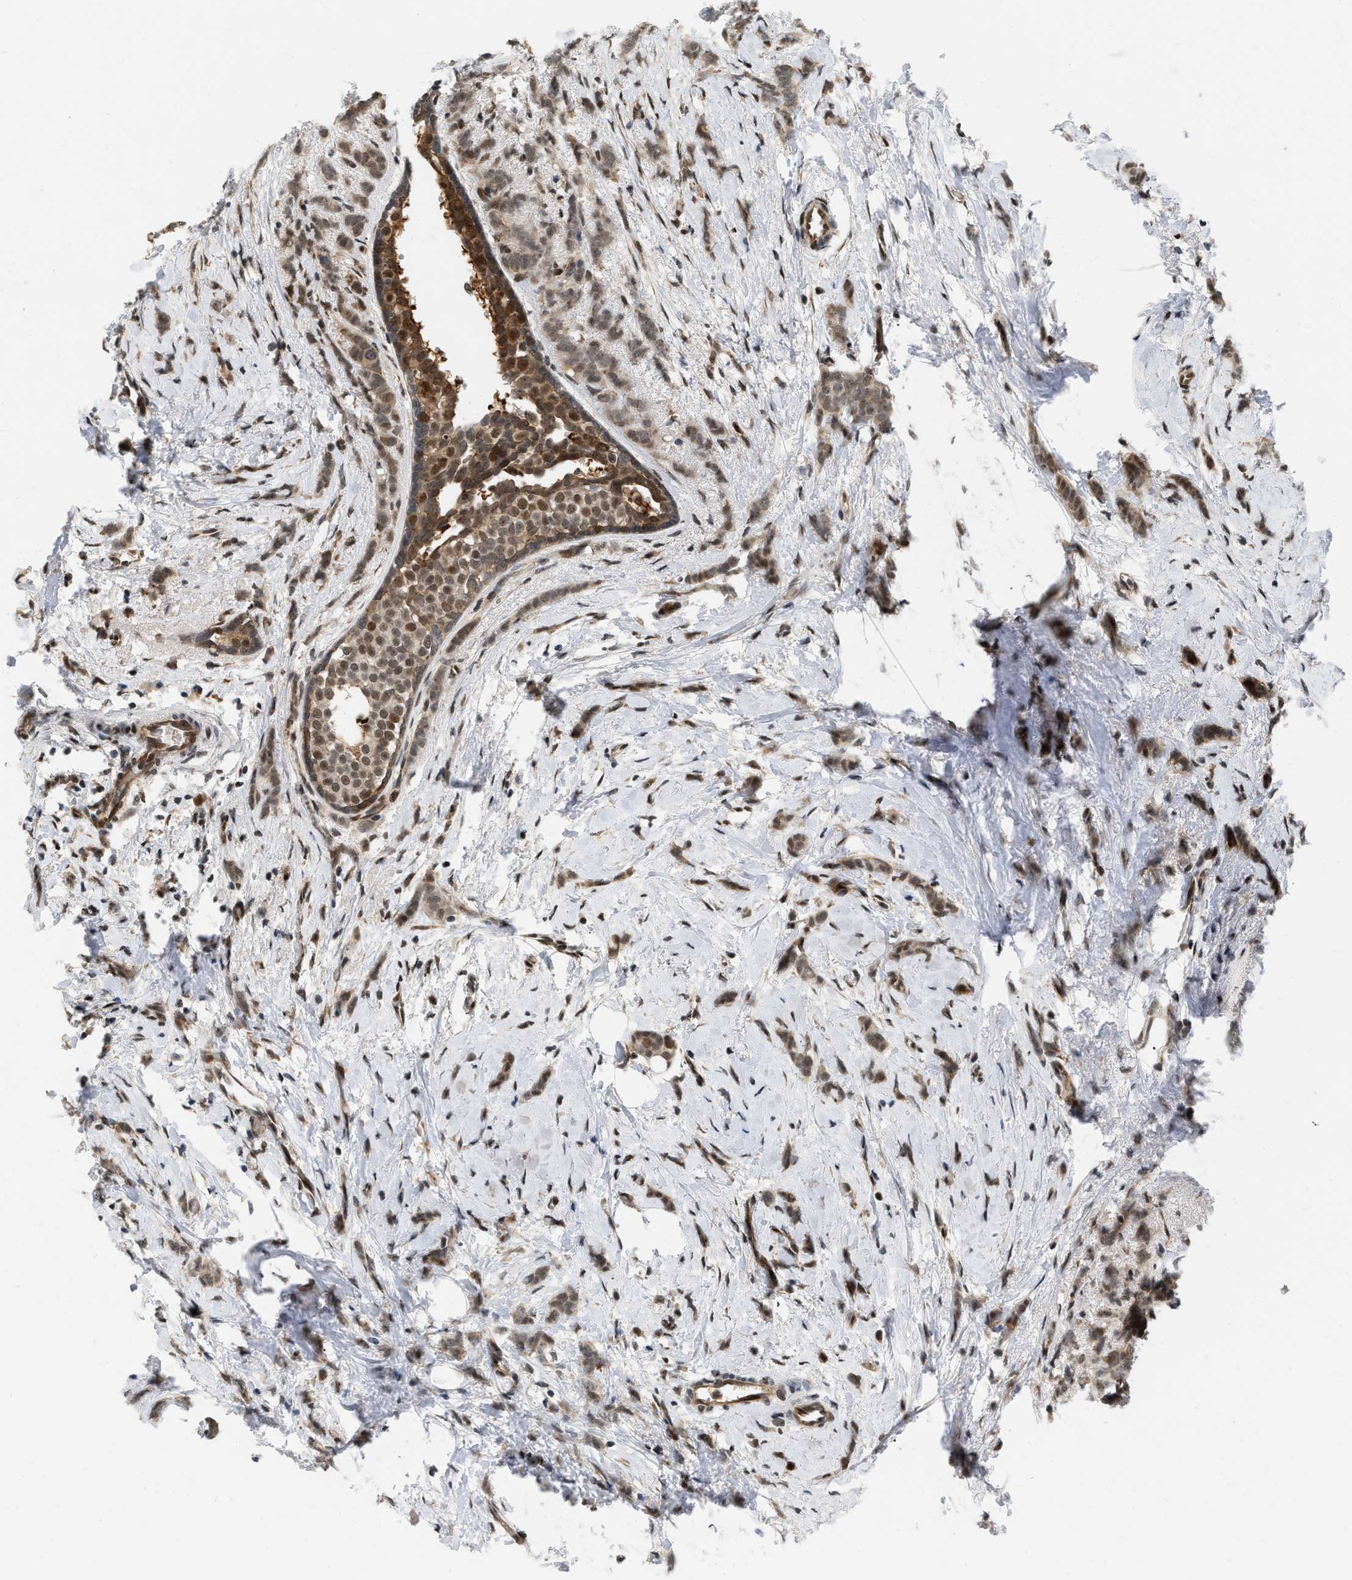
{"staining": {"intensity": "moderate", "quantity": ">75%", "location": "cytoplasmic/membranous,nuclear"}, "tissue": "breast cancer", "cell_type": "Tumor cells", "image_type": "cancer", "snomed": [{"axis": "morphology", "description": "Lobular carcinoma, in situ"}, {"axis": "morphology", "description": "Lobular carcinoma"}, {"axis": "topography", "description": "Breast"}], "caption": "Moderate cytoplasmic/membranous and nuclear positivity for a protein is appreciated in approximately >75% of tumor cells of breast cancer using IHC.", "gene": "ANKRD11", "patient": {"sex": "female", "age": 41}}